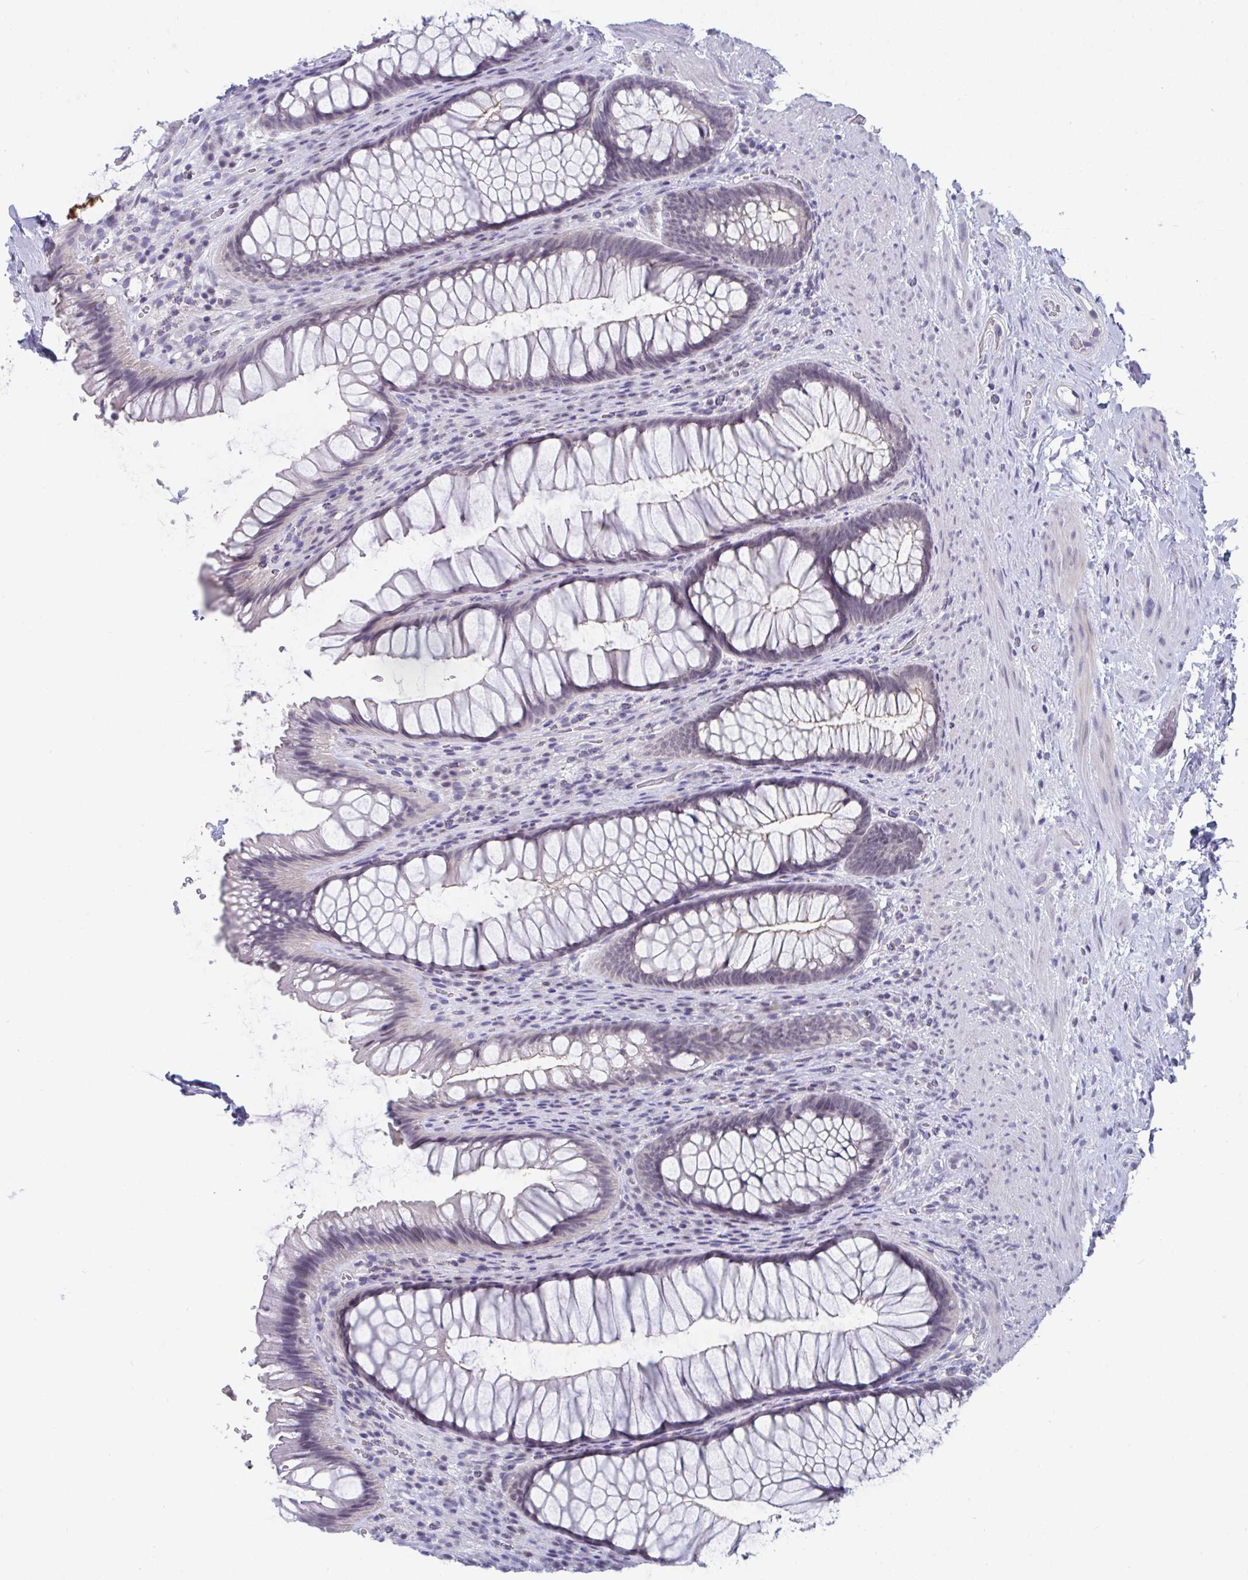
{"staining": {"intensity": "weak", "quantity": "<25%", "location": "nuclear"}, "tissue": "rectum", "cell_type": "Glandular cells", "image_type": "normal", "snomed": [{"axis": "morphology", "description": "Normal tissue, NOS"}, {"axis": "topography", "description": "Rectum"}], "caption": "Immunohistochemistry image of benign rectum: human rectum stained with DAB (3,3'-diaminobenzidine) demonstrates no significant protein expression in glandular cells.", "gene": "BMAL2", "patient": {"sex": "male", "age": 53}}